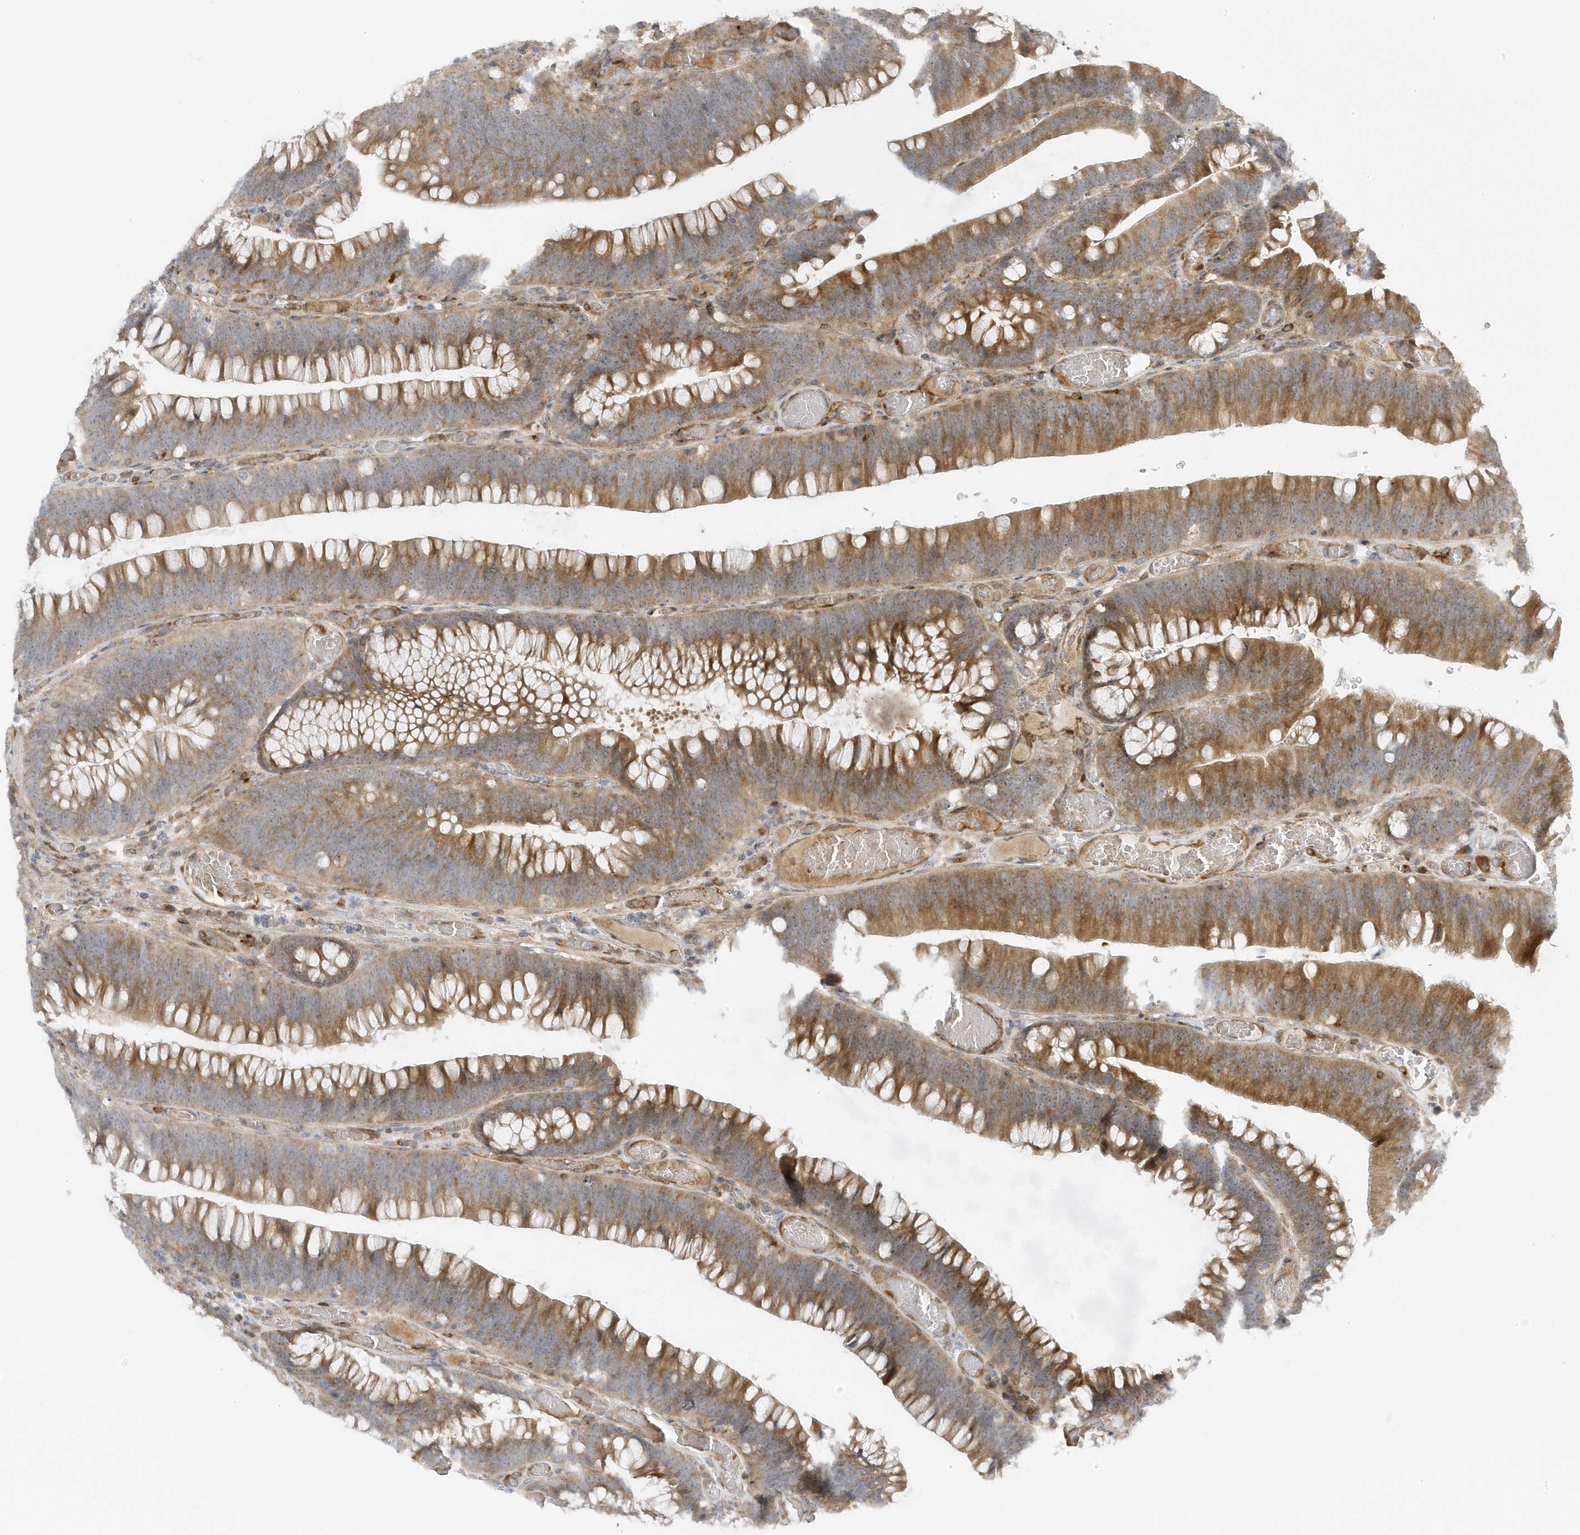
{"staining": {"intensity": "moderate", "quantity": "25%-75%", "location": "cytoplasmic/membranous"}, "tissue": "colorectal cancer", "cell_type": "Tumor cells", "image_type": "cancer", "snomed": [{"axis": "morphology", "description": "Normal tissue, NOS"}, {"axis": "topography", "description": "Colon"}], "caption": "There is medium levels of moderate cytoplasmic/membranous expression in tumor cells of colorectal cancer, as demonstrated by immunohistochemical staining (brown color).", "gene": "MAP7D3", "patient": {"sex": "female", "age": 82}}